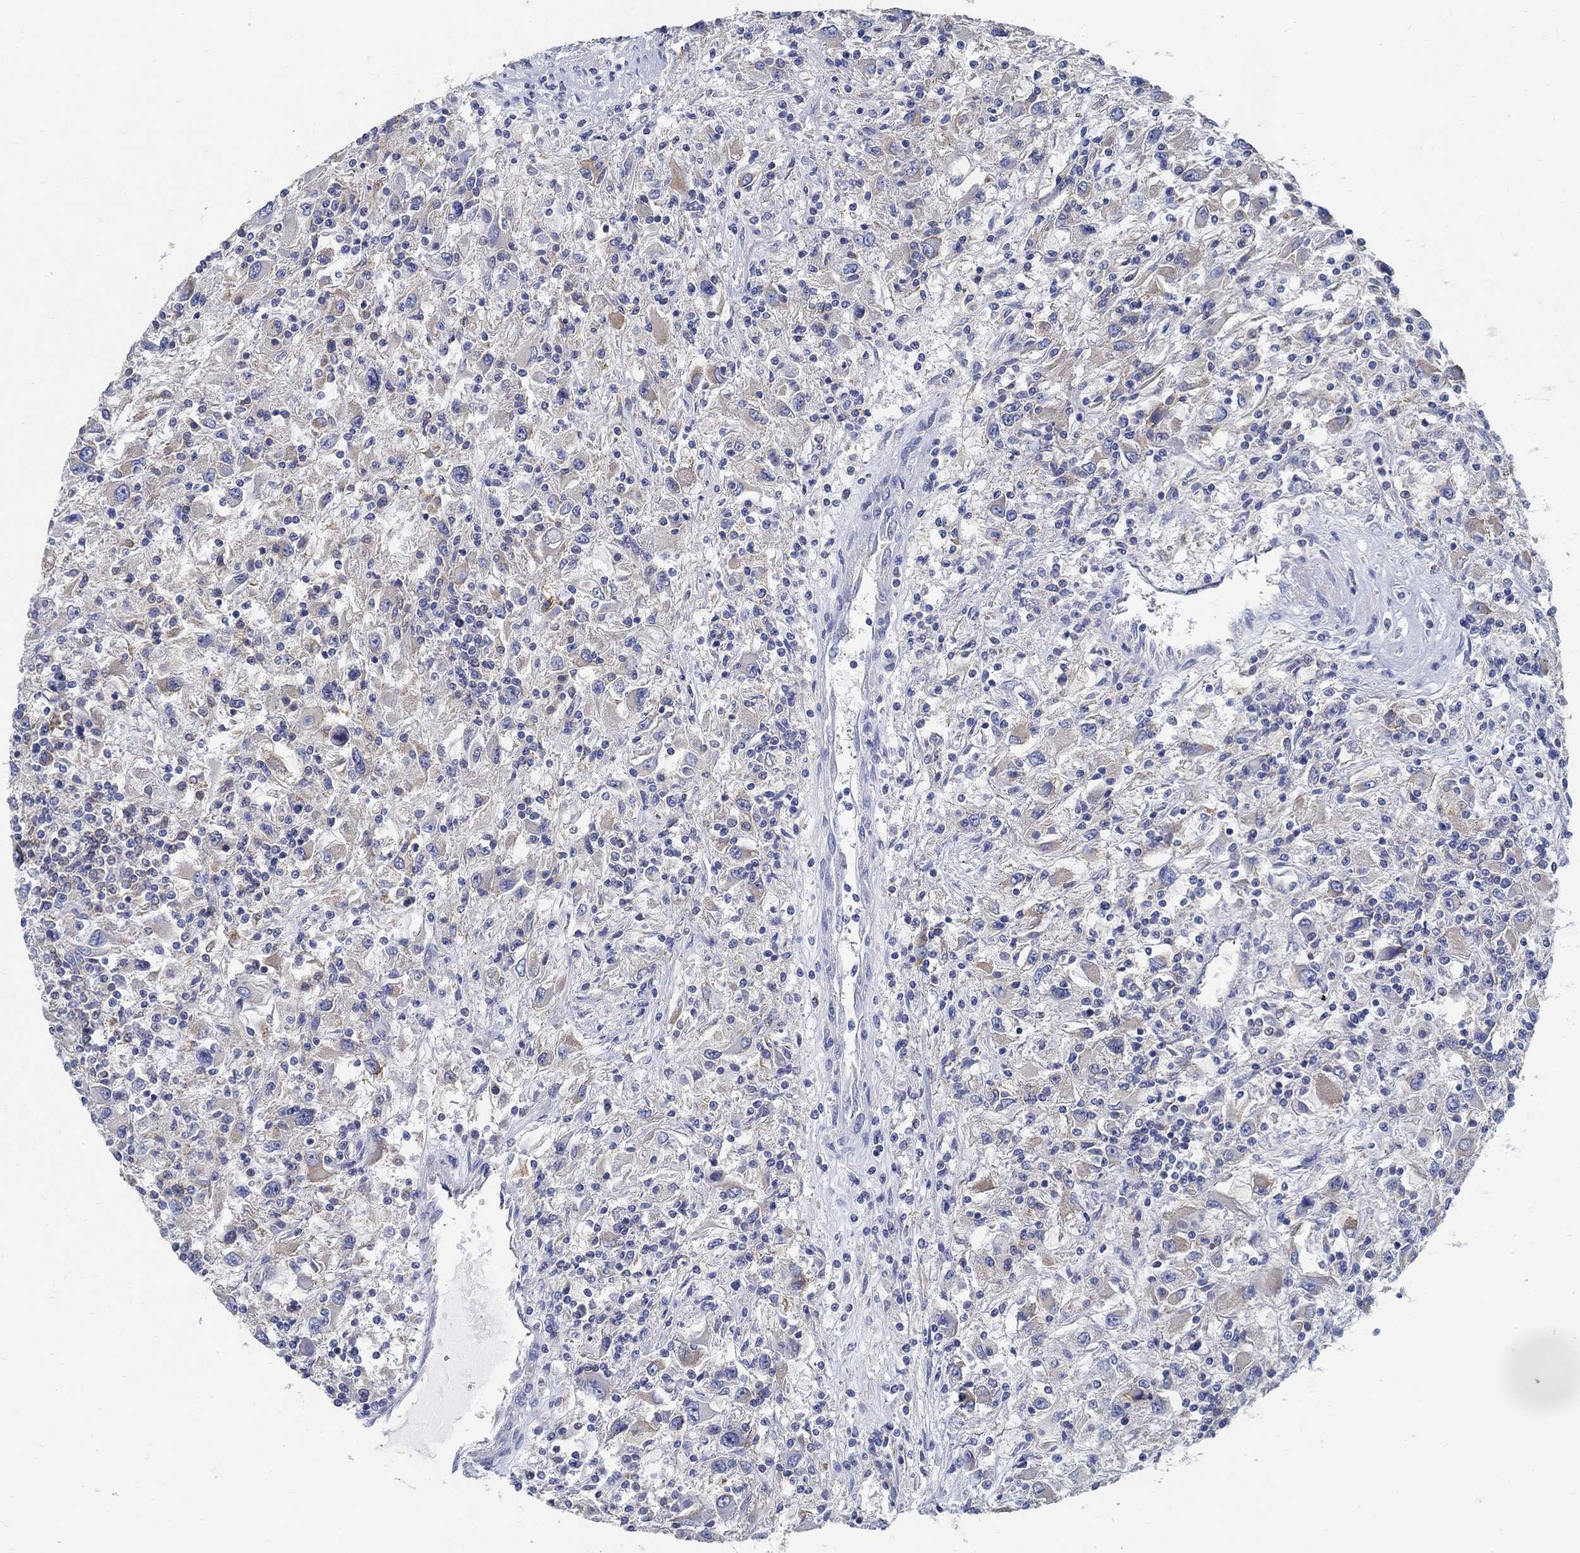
{"staining": {"intensity": "moderate", "quantity": "<25%", "location": "cytoplasmic/membranous"}, "tissue": "renal cancer", "cell_type": "Tumor cells", "image_type": "cancer", "snomed": [{"axis": "morphology", "description": "Adenocarcinoma, NOS"}, {"axis": "topography", "description": "Kidney"}], "caption": "Immunohistochemical staining of adenocarcinoma (renal) exhibits low levels of moderate cytoplasmic/membranous expression in approximately <25% of tumor cells. The protein is stained brown, and the nuclei are stained in blue (DAB IHC with brightfield microscopy, high magnification).", "gene": "PCDH11X", "patient": {"sex": "female", "age": 67}}